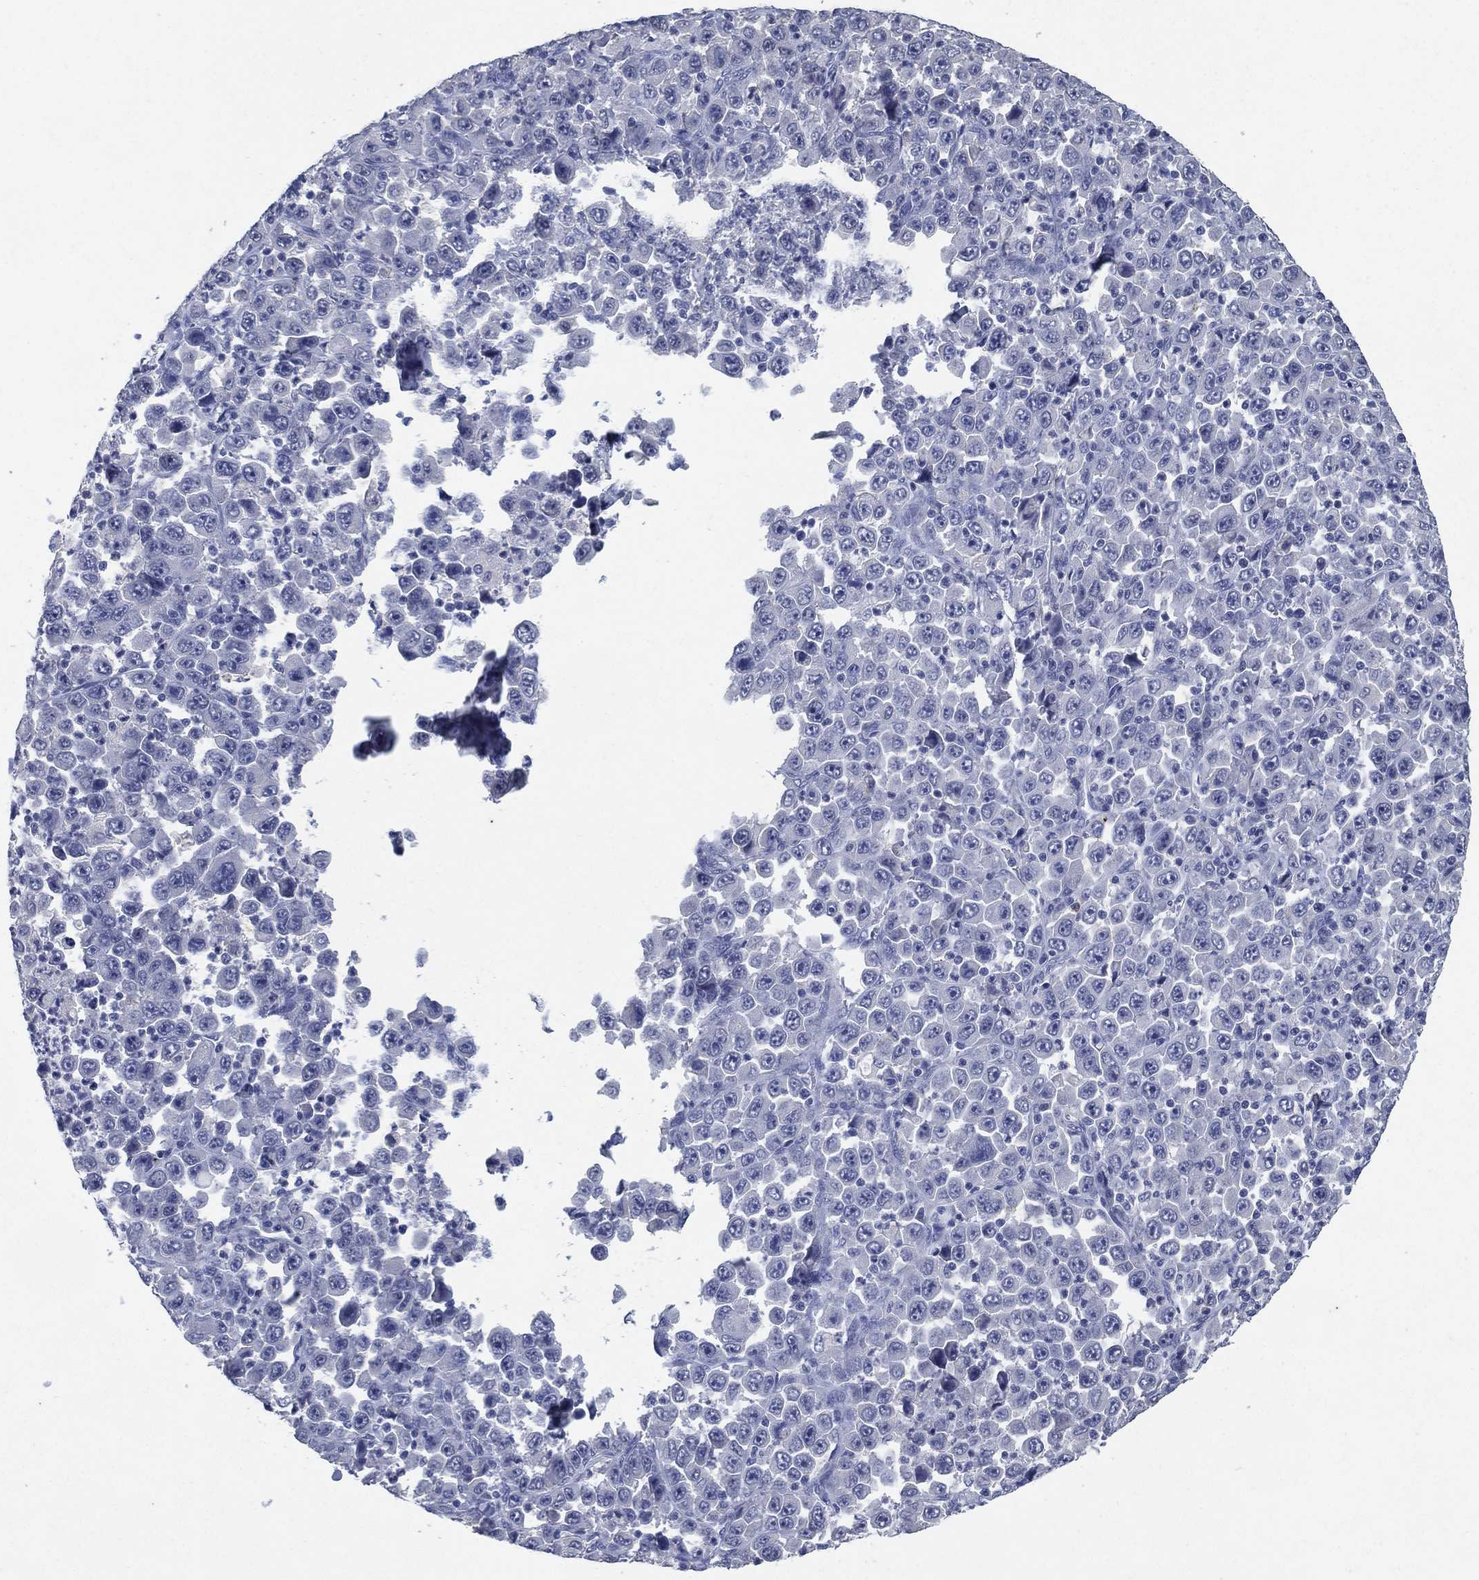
{"staining": {"intensity": "negative", "quantity": "none", "location": "none"}, "tissue": "stomach cancer", "cell_type": "Tumor cells", "image_type": "cancer", "snomed": [{"axis": "morphology", "description": "Normal tissue, NOS"}, {"axis": "morphology", "description": "Adenocarcinoma, NOS"}, {"axis": "topography", "description": "Stomach, upper"}, {"axis": "topography", "description": "Stomach"}], "caption": "DAB immunohistochemical staining of human stomach cancer (adenocarcinoma) demonstrates no significant expression in tumor cells.", "gene": "FSCN2", "patient": {"sex": "male", "age": 59}}